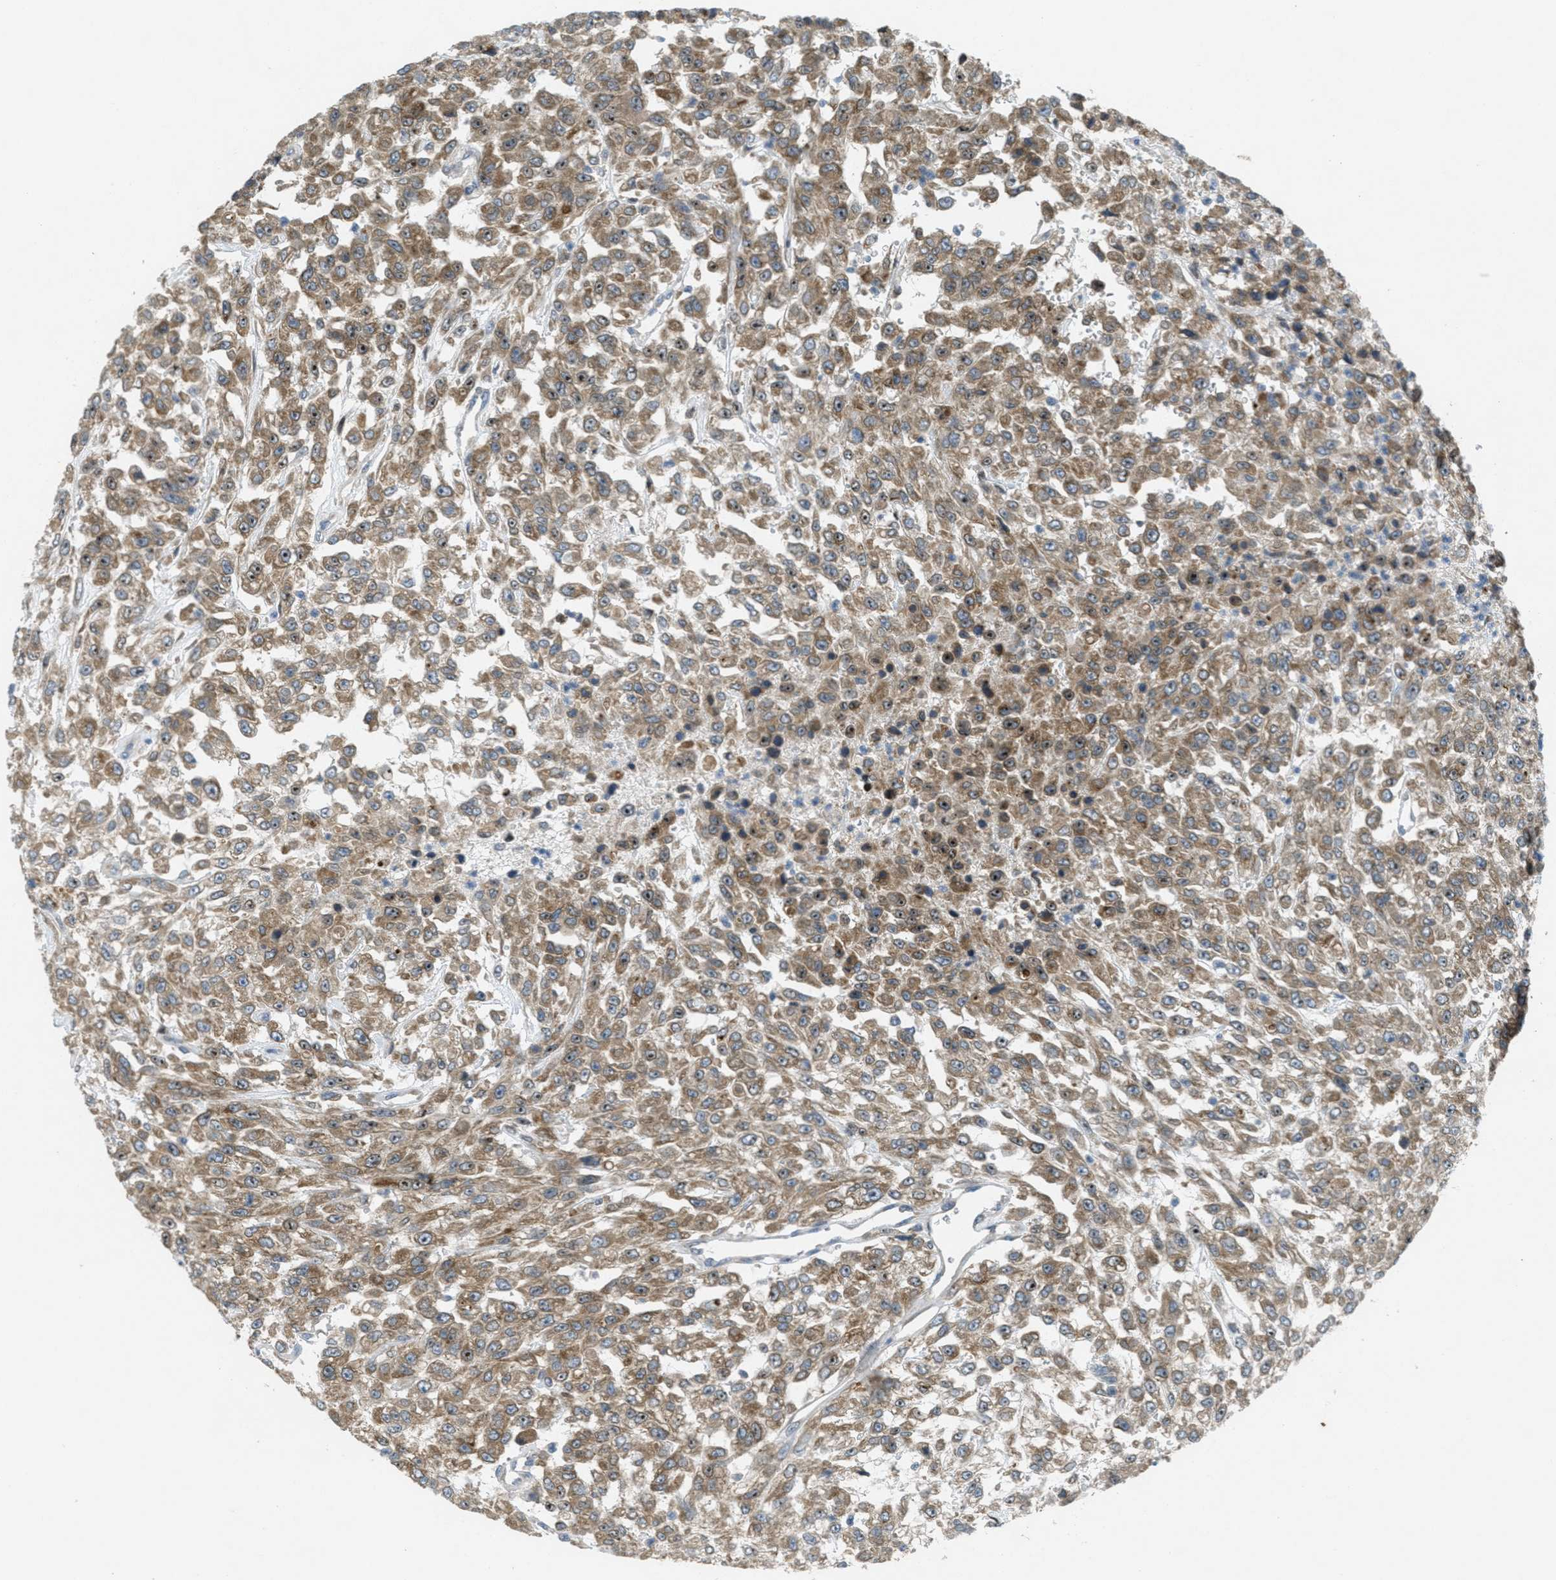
{"staining": {"intensity": "moderate", "quantity": ">75%", "location": "cytoplasmic/membranous,nuclear"}, "tissue": "urothelial cancer", "cell_type": "Tumor cells", "image_type": "cancer", "snomed": [{"axis": "morphology", "description": "Urothelial carcinoma, High grade"}, {"axis": "topography", "description": "Urinary bladder"}], "caption": "Urothelial carcinoma (high-grade) stained for a protein demonstrates moderate cytoplasmic/membranous and nuclear positivity in tumor cells.", "gene": "SIGMAR1", "patient": {"sex": "male", "age": 46}}